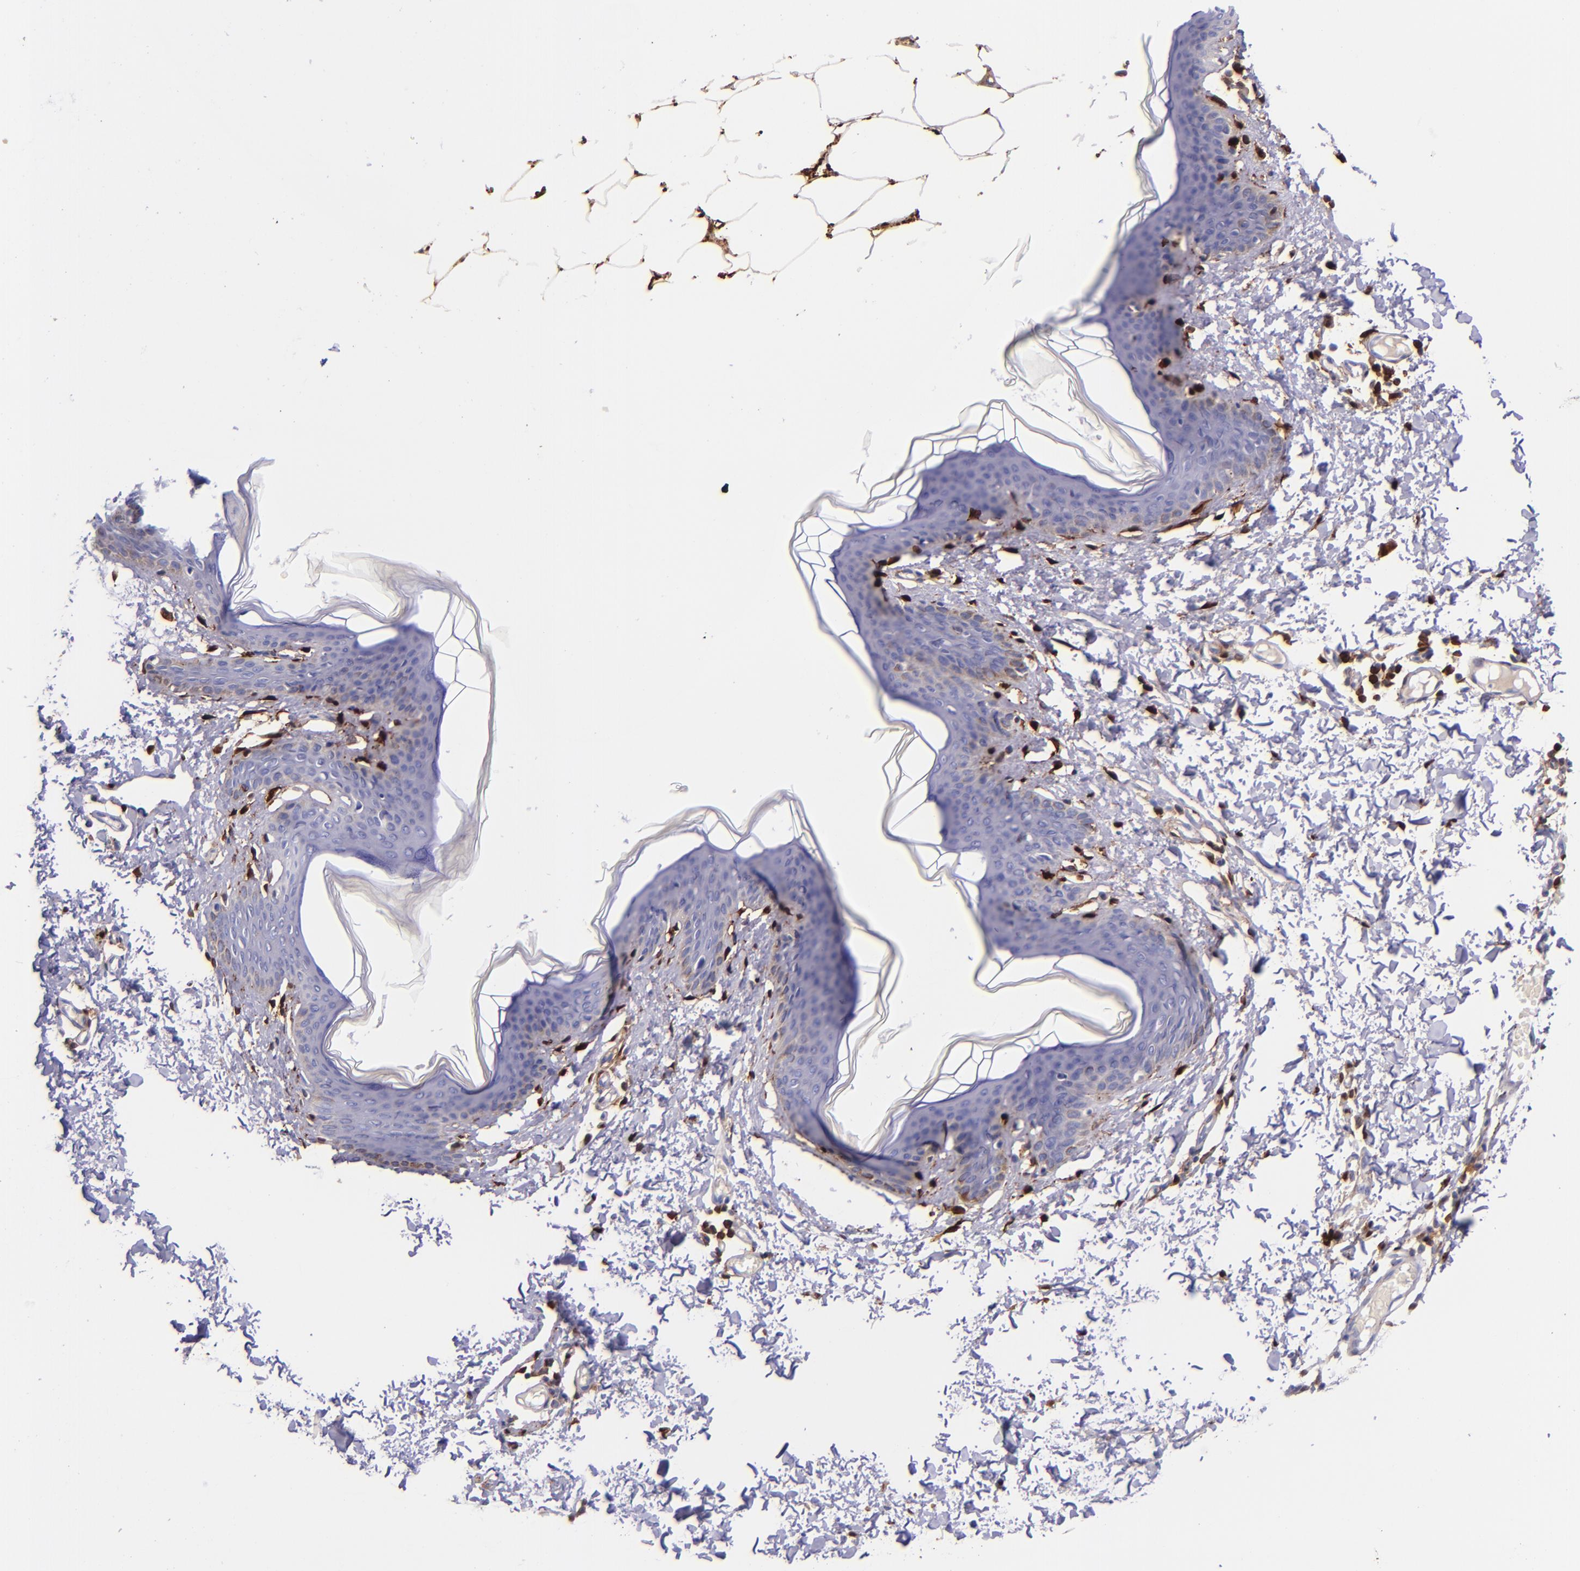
{"staining": {"intensity": "moderate", "quantity": ">75%", "location": "cytoplasmic/membranous,nuclear"}, "tissue": "skin", "cell_type": "Fibroblasts", "image_type": "normal", "snomed": [{"axis": "morphology", "description": "Normal tissue, NOS"}, {"axis": "topography", "description": "Skin"}], "caption": "The photomicrograph shows immunohistochemical staining of unremarkable skin. There is moderate cytoplasmic/membranous,nuclear staining is present in approximately >75% of fibroblasts.", "gene": "LGALS1", "patient": {"sex": "female", "age": 17}}